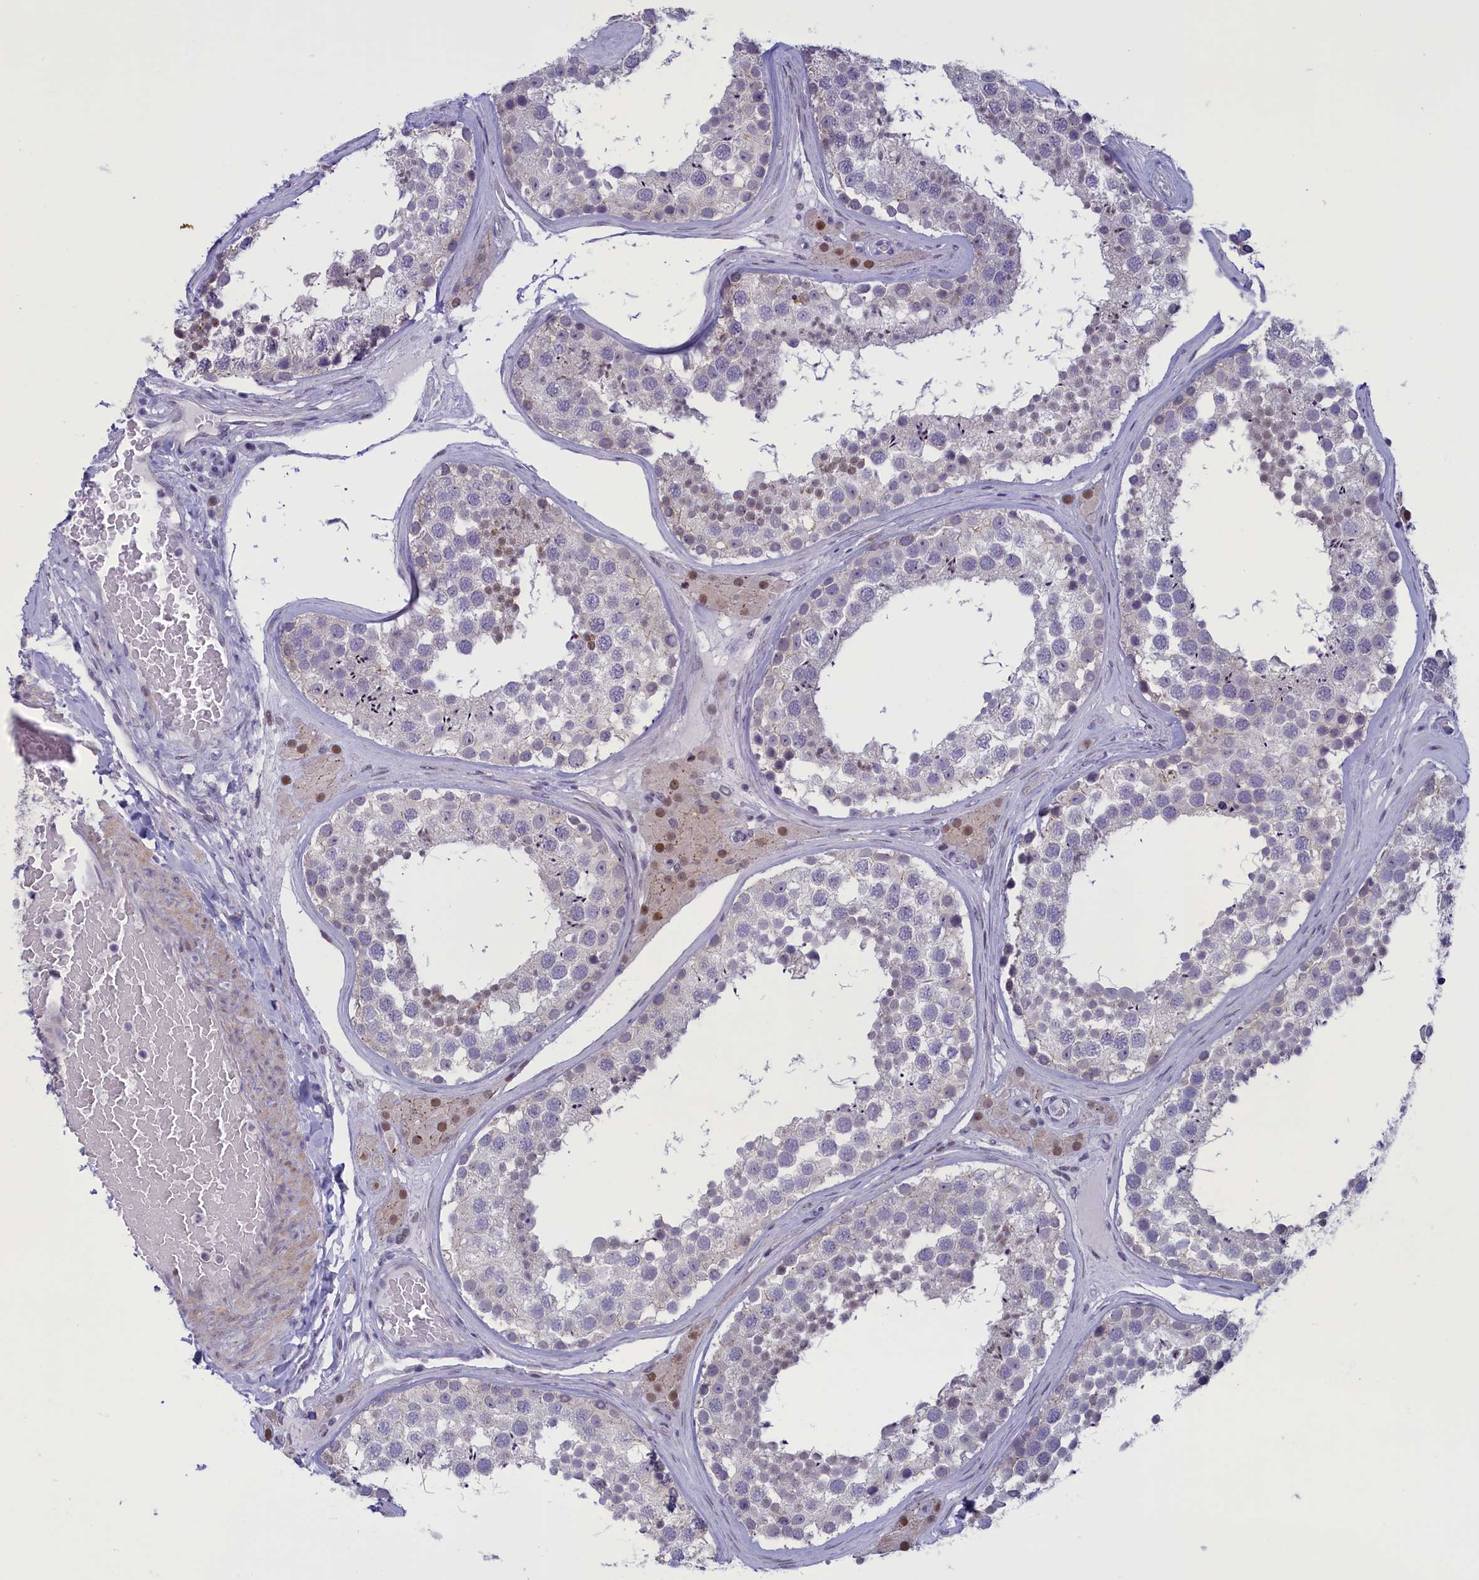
{"staining": {"intensity": "negative", "quantity": "none", "location": "none"}, "tissue": "testis", "cell_type": "Cells in seminiferous ducts", "image_type": "normal", "snomed": [{"axis": "morphology", "description": "Normal tissue, NOS"}, {"axis": "topography", "description": "Testis"}], "caption": "High power microscopy micrograph of an immunohistochemistry (IHC) image of benign testis, revealing no significant positivity in cells in seminiferous ducts.", "gene": "ELOA2", "patient": {"sex": "male", "age": 46}}